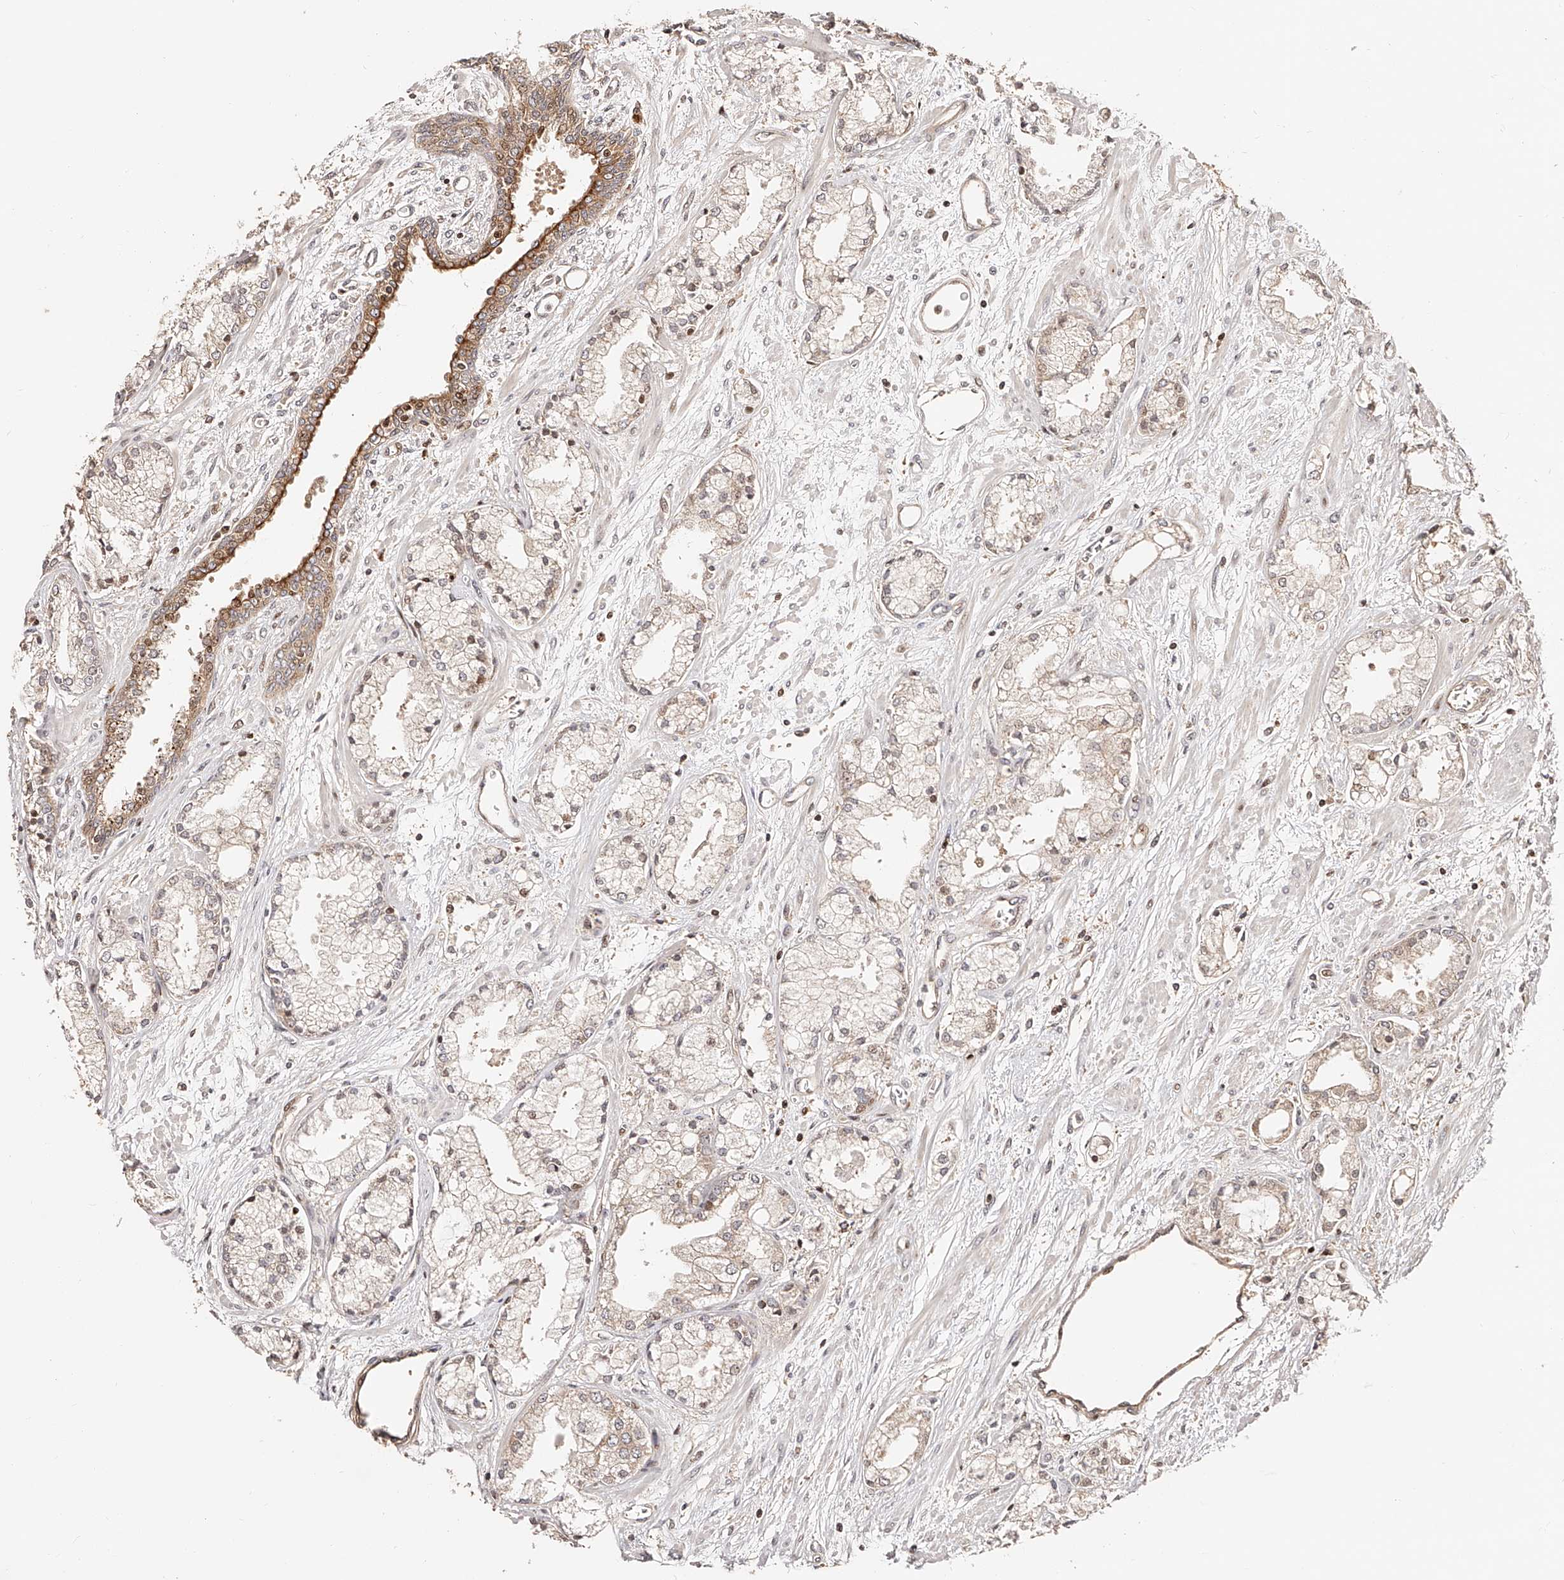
{"staining": {"intensity": "weak", "quantity": "25%-75%", "location": "cytoplasmic/membranous,nuclear"}, "tissue": "prostate cancer", "cell_type": "Tumor cells", "image_type": "cancer", "snomed": [{"axis": "morphology", "description": "Adenocarcinoma, High grade"}, {"axis": "topography", "description": "Prostate"}], "caption": "Approximately 25%-75% of tumor cells in human adenocarcinoma (high-grade) (prostate) reveal weak cytoplasmic/membranous and nuclear protein positivity as visualized by brown immunohistochemical staining.", "gene": "PFDN2", "patient": {"sex": "male", "age": 50}}